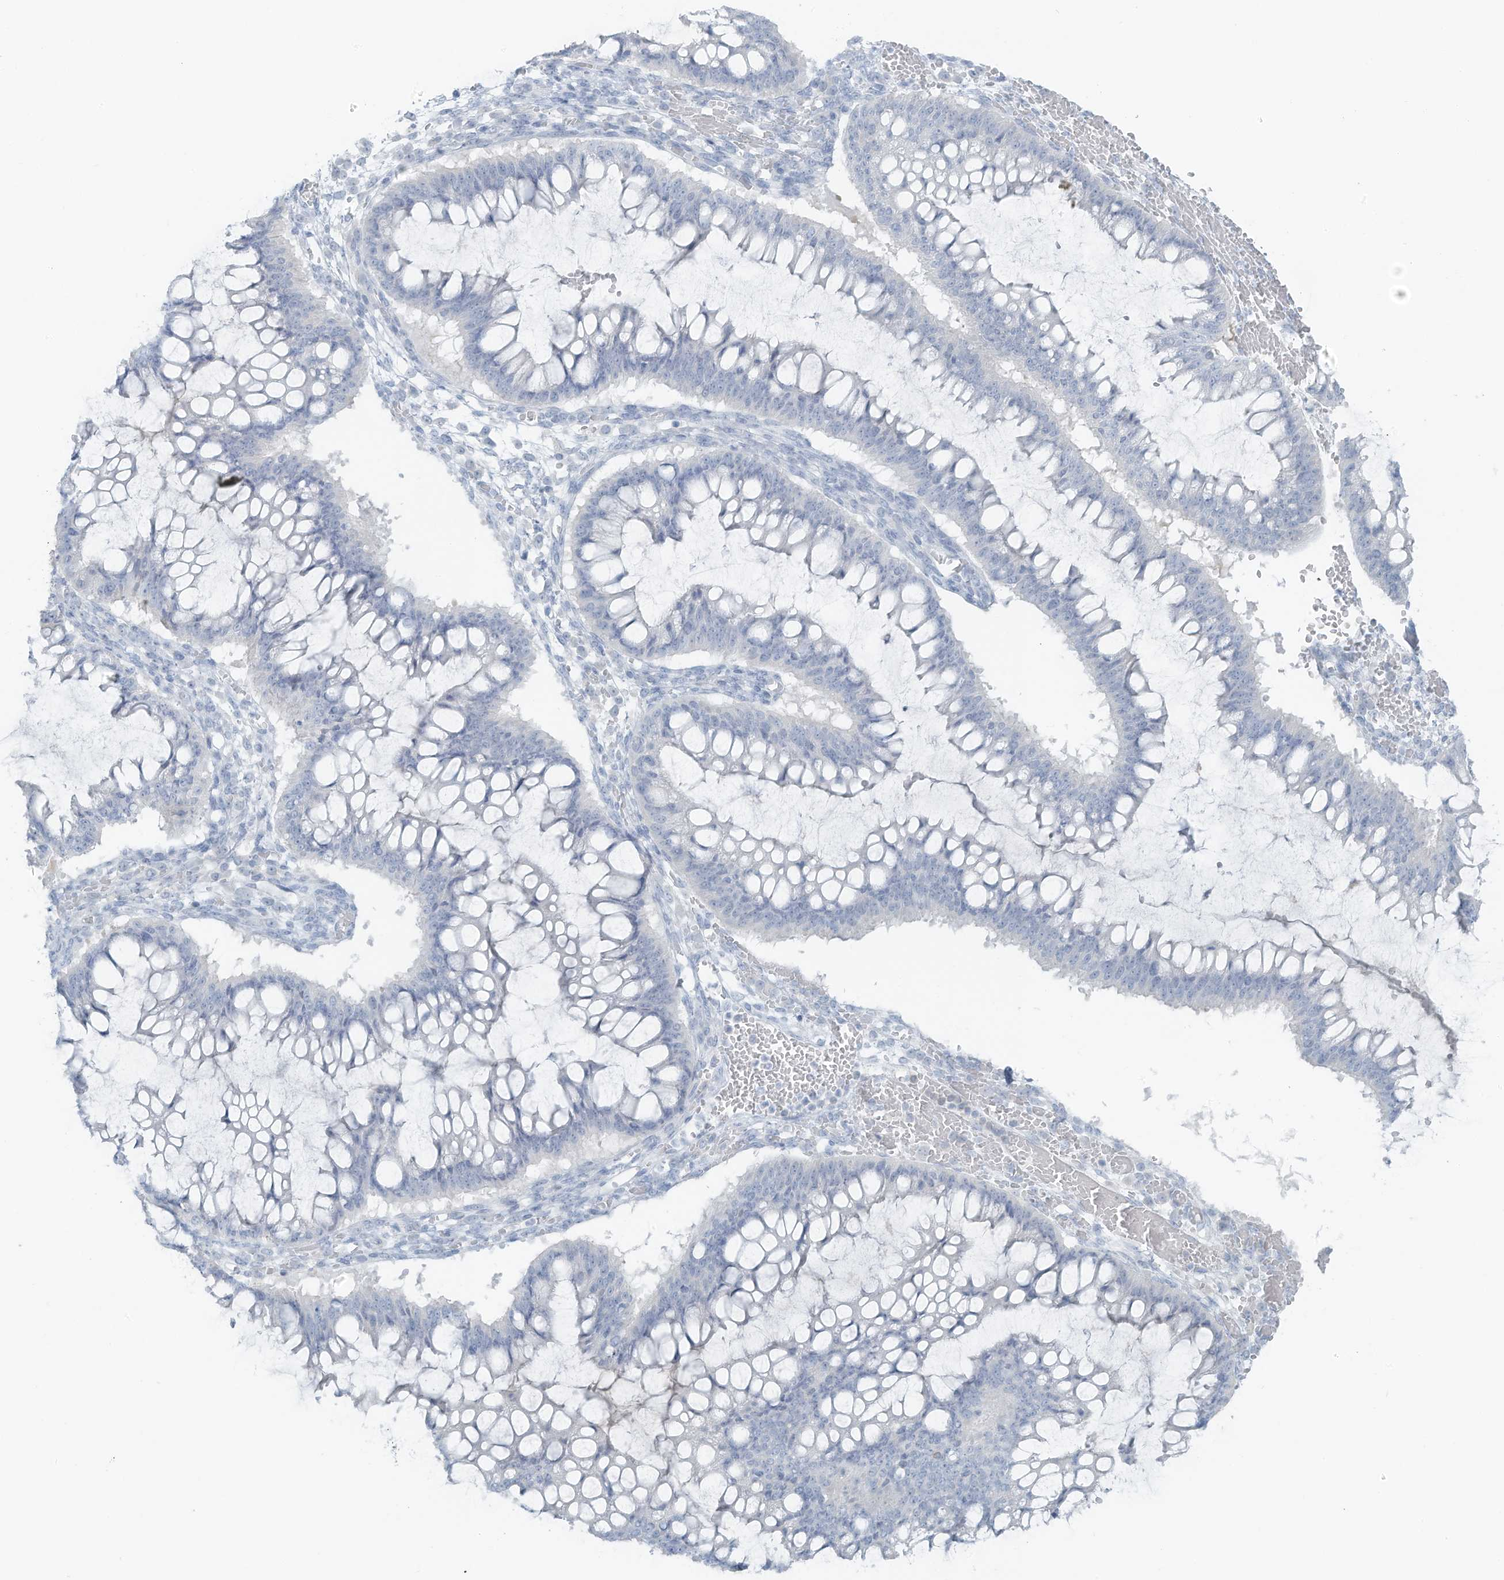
{"staining": {"intensity": "negative", "quantity": "none", "location": "none"}, "tissue": "ovarian cancer", "cell_type": "Tumor cells", "image_type": "cancer", "snomed": [{"axis": "morphology", "description": "Cystadenocarcinoma, mucinous, NOS"}, {"axis": "topography", "description": "Ovary"}], "caption": "This is a image of immunohistochemistry (IHC) staining of ovarian cancer, which shows no staining in tumor cells.", "gene": "SLC25A43", "patient": {"sex": "female", "age": 73}}